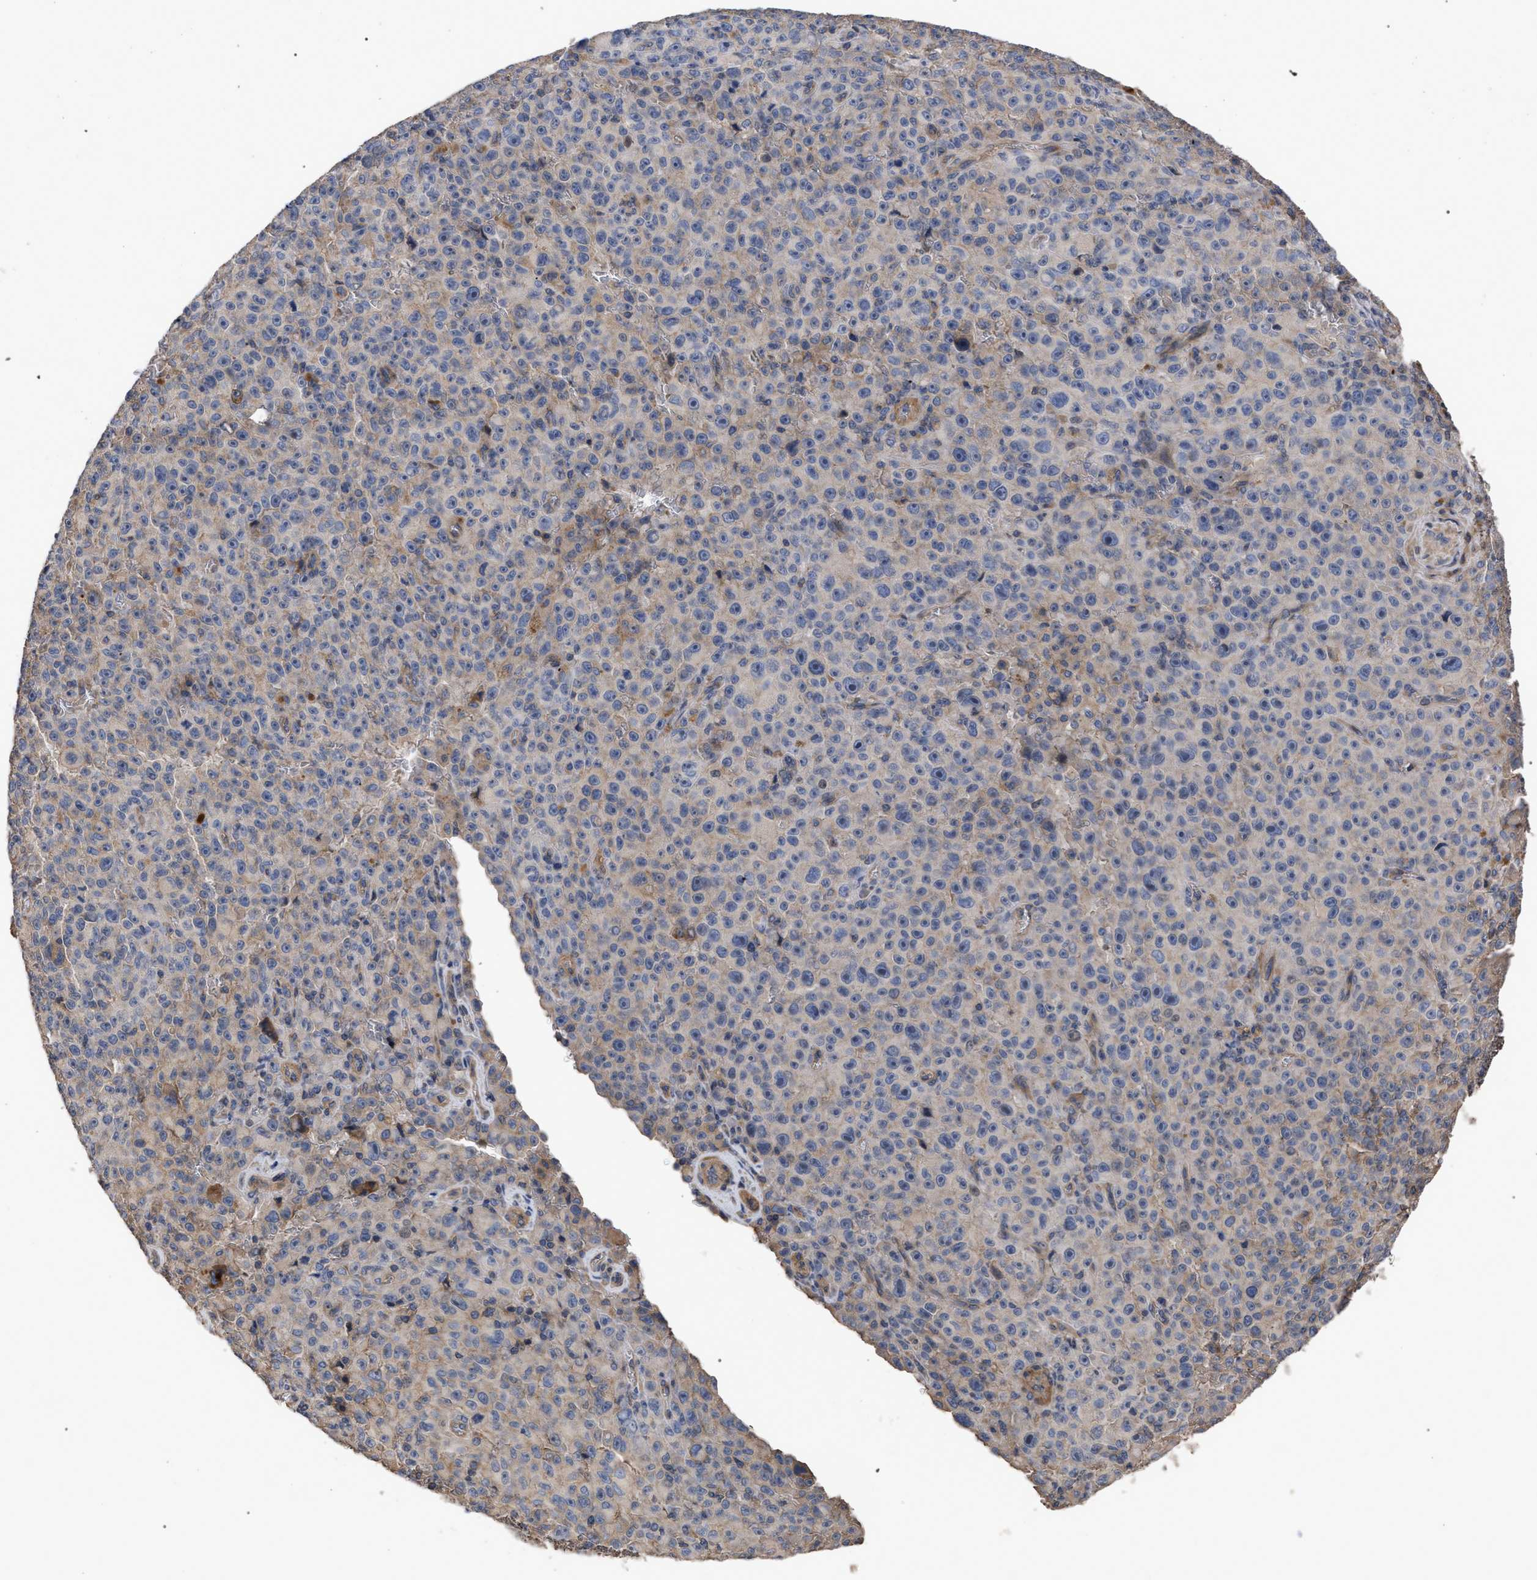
{"staining": {"intensity": "negative", "quantity": "none", "location": "none"}, "tissue": "melanoma", "cell_type": "Tumor cells", "image_type": "cancer", "snomed": [{"axis": "morphology", "description": "Malignant melanoma, NOS"}, {"axis": "topography", "description": "Skin"}], "caption": "Immunohistochemistry micrograph of human malignant melanoma stained for a protein (brown), which shows no expression in tumor cells.", "gene": "BTN2A1", "patient": {"sex": "female", "age": 82}}